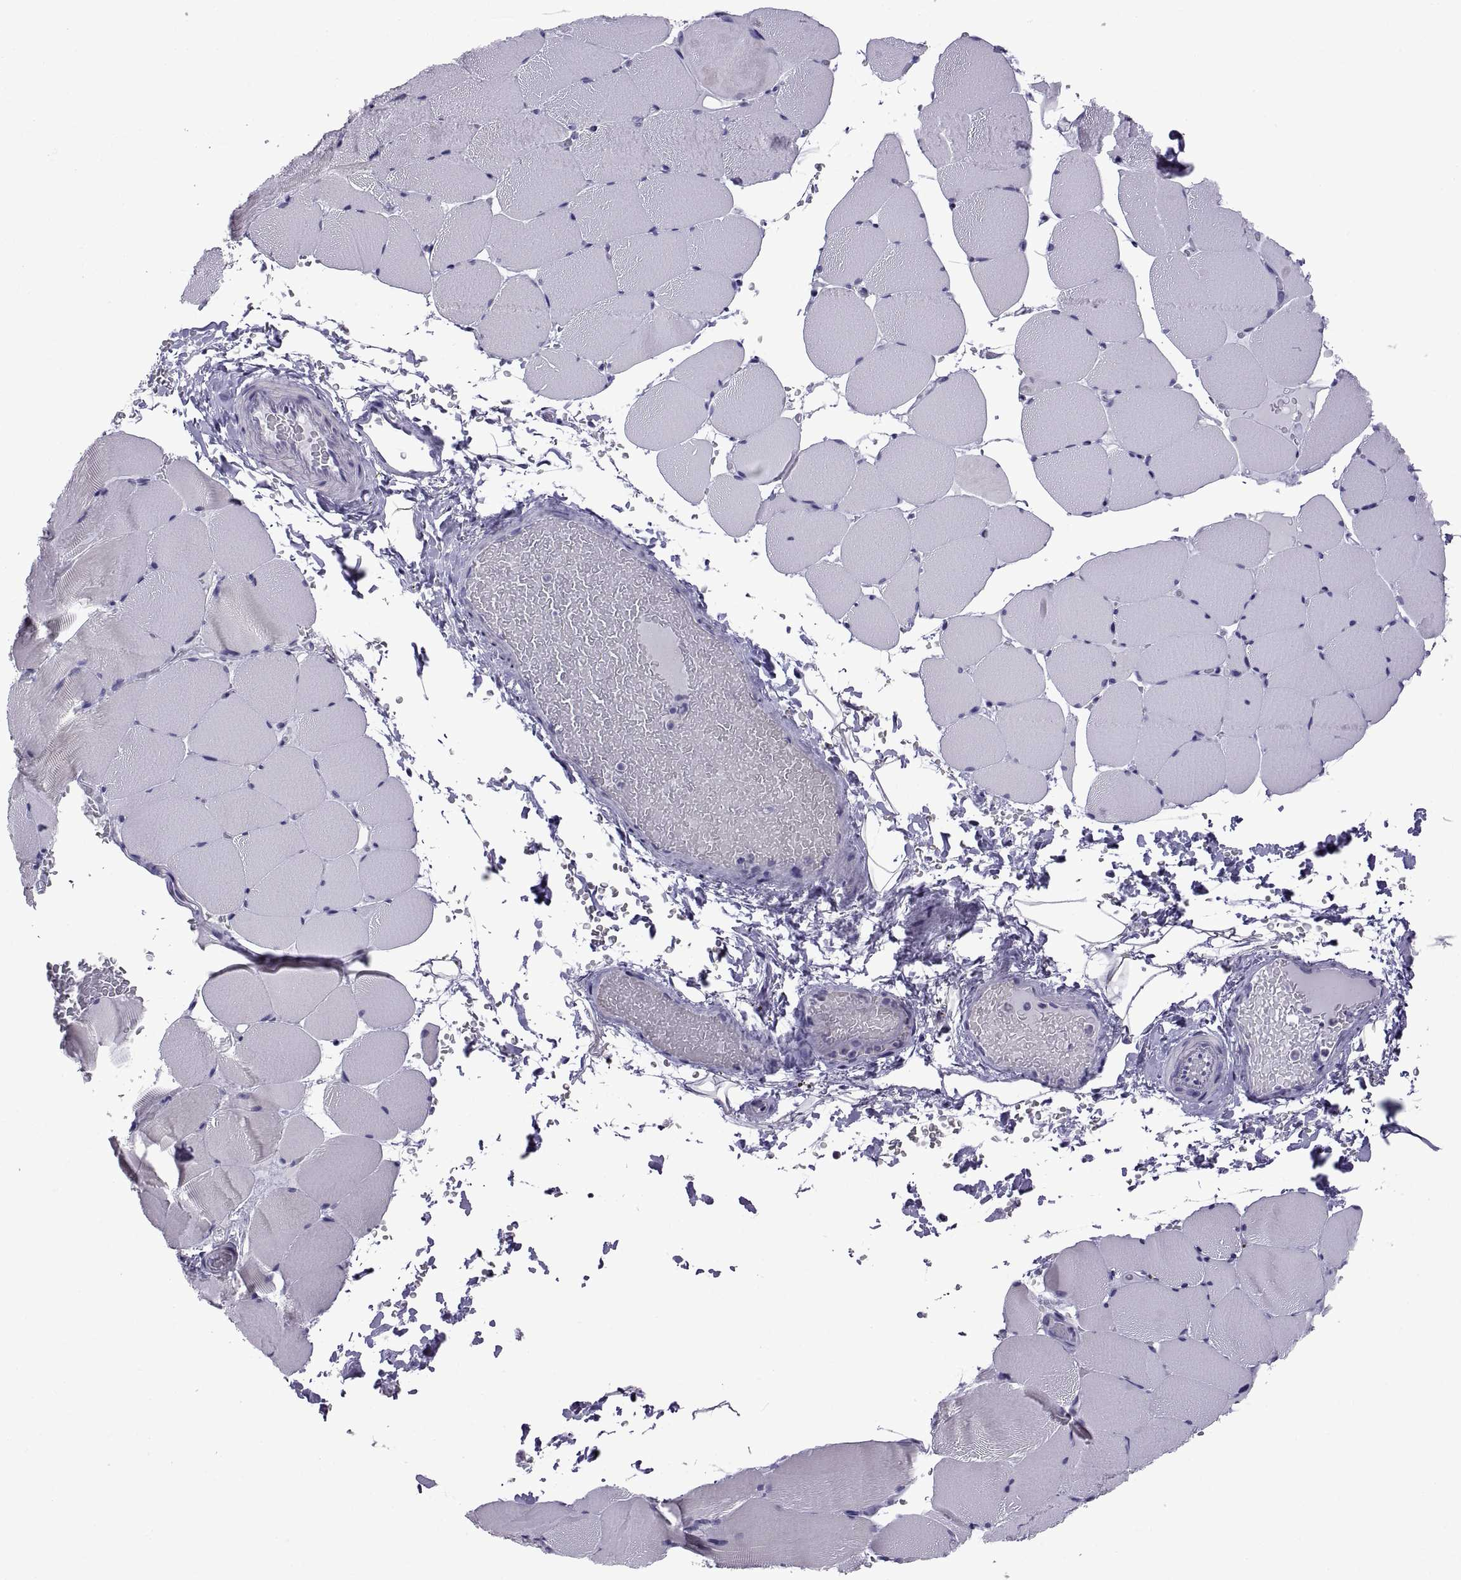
{"staining": {"intensity": "negative", "quantity": "none", "location": "none"}, "tissue": "skeletal muscle", "cell_type": "Myocytes", "image_type": "normal", "snomed": [{"axis": "morphology", "description": "Normal tissue, NOS"}, {"axis": "topography", "description": "Skeletal muscle"}], "caption": "High magnification brightfield microscopy of normal skeletal muscle stained with DAB (3,3'-diaminobenzidine) (brown) and counterstained with hematoxylin (blue): myocytes show no significant staining. (DAB (3,3'-diaminobenzidine) IHC visualized using brightfield microscopy, high magnification).", "gene": "C3orf22", "patient": {"sex": "female", "age": 37}}